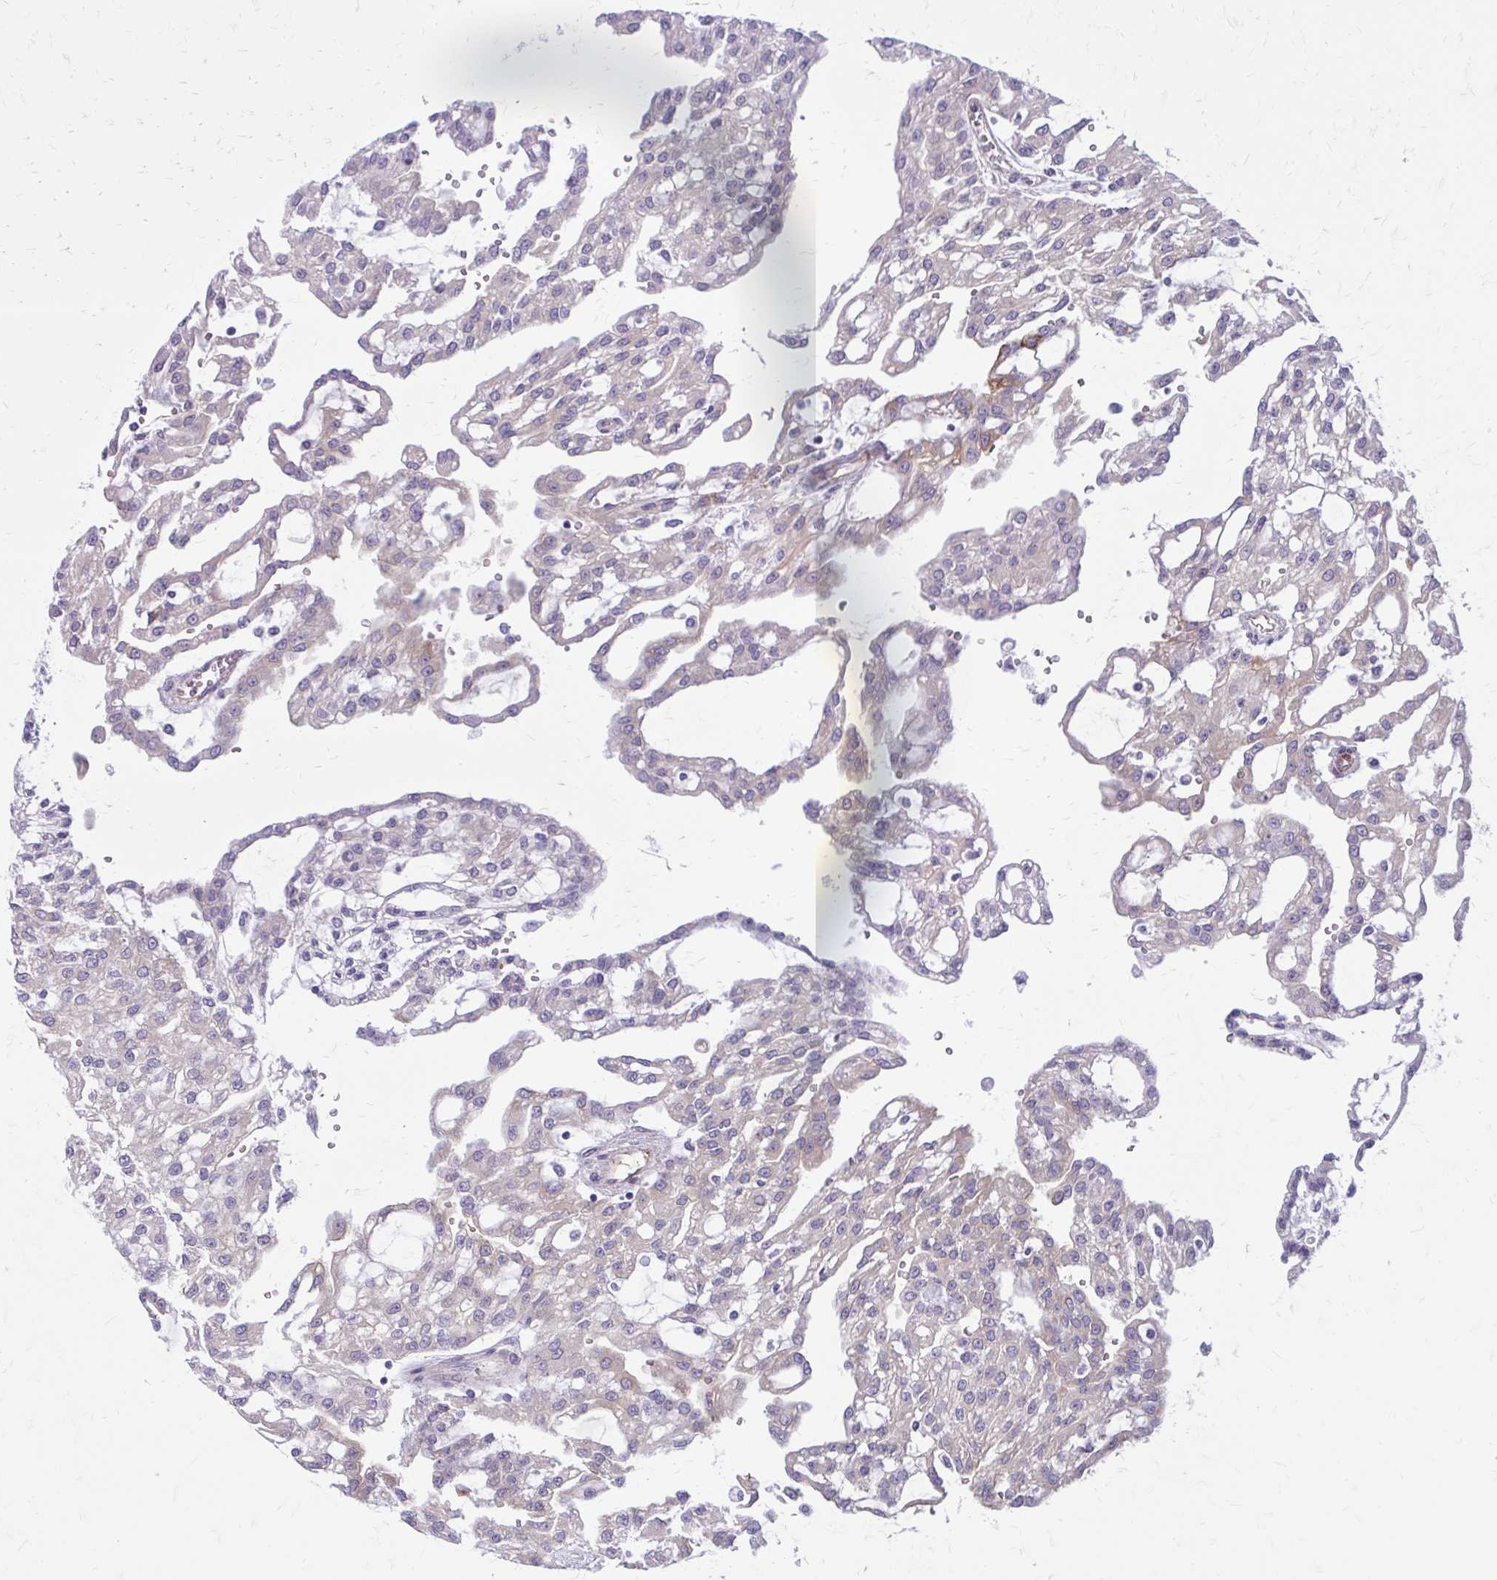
{"staining": {"intensity": "negative", "quantity": "none", "location": "none"}, "tissue": "renal cancer", "cell_type": "Tumor cells", "image_type": "cancer", "snomed": [{"axis": "morphology", "description": "Adenocarcinoma, NOS"}, {"axis": "topography", "description": "Kidney"}], "caption": "A photomicrograph of human renal cancer (adenocarcinoma) is negative for staining in tumor cells. (Stains: DAB (3,3'-diaminobenzidine) IHC with hematoxylin counter stain, Microscopy: brightfield microscopy at high magnification).", "gene": "BEND5", "patient": {"sex": "male", "age": 63}}